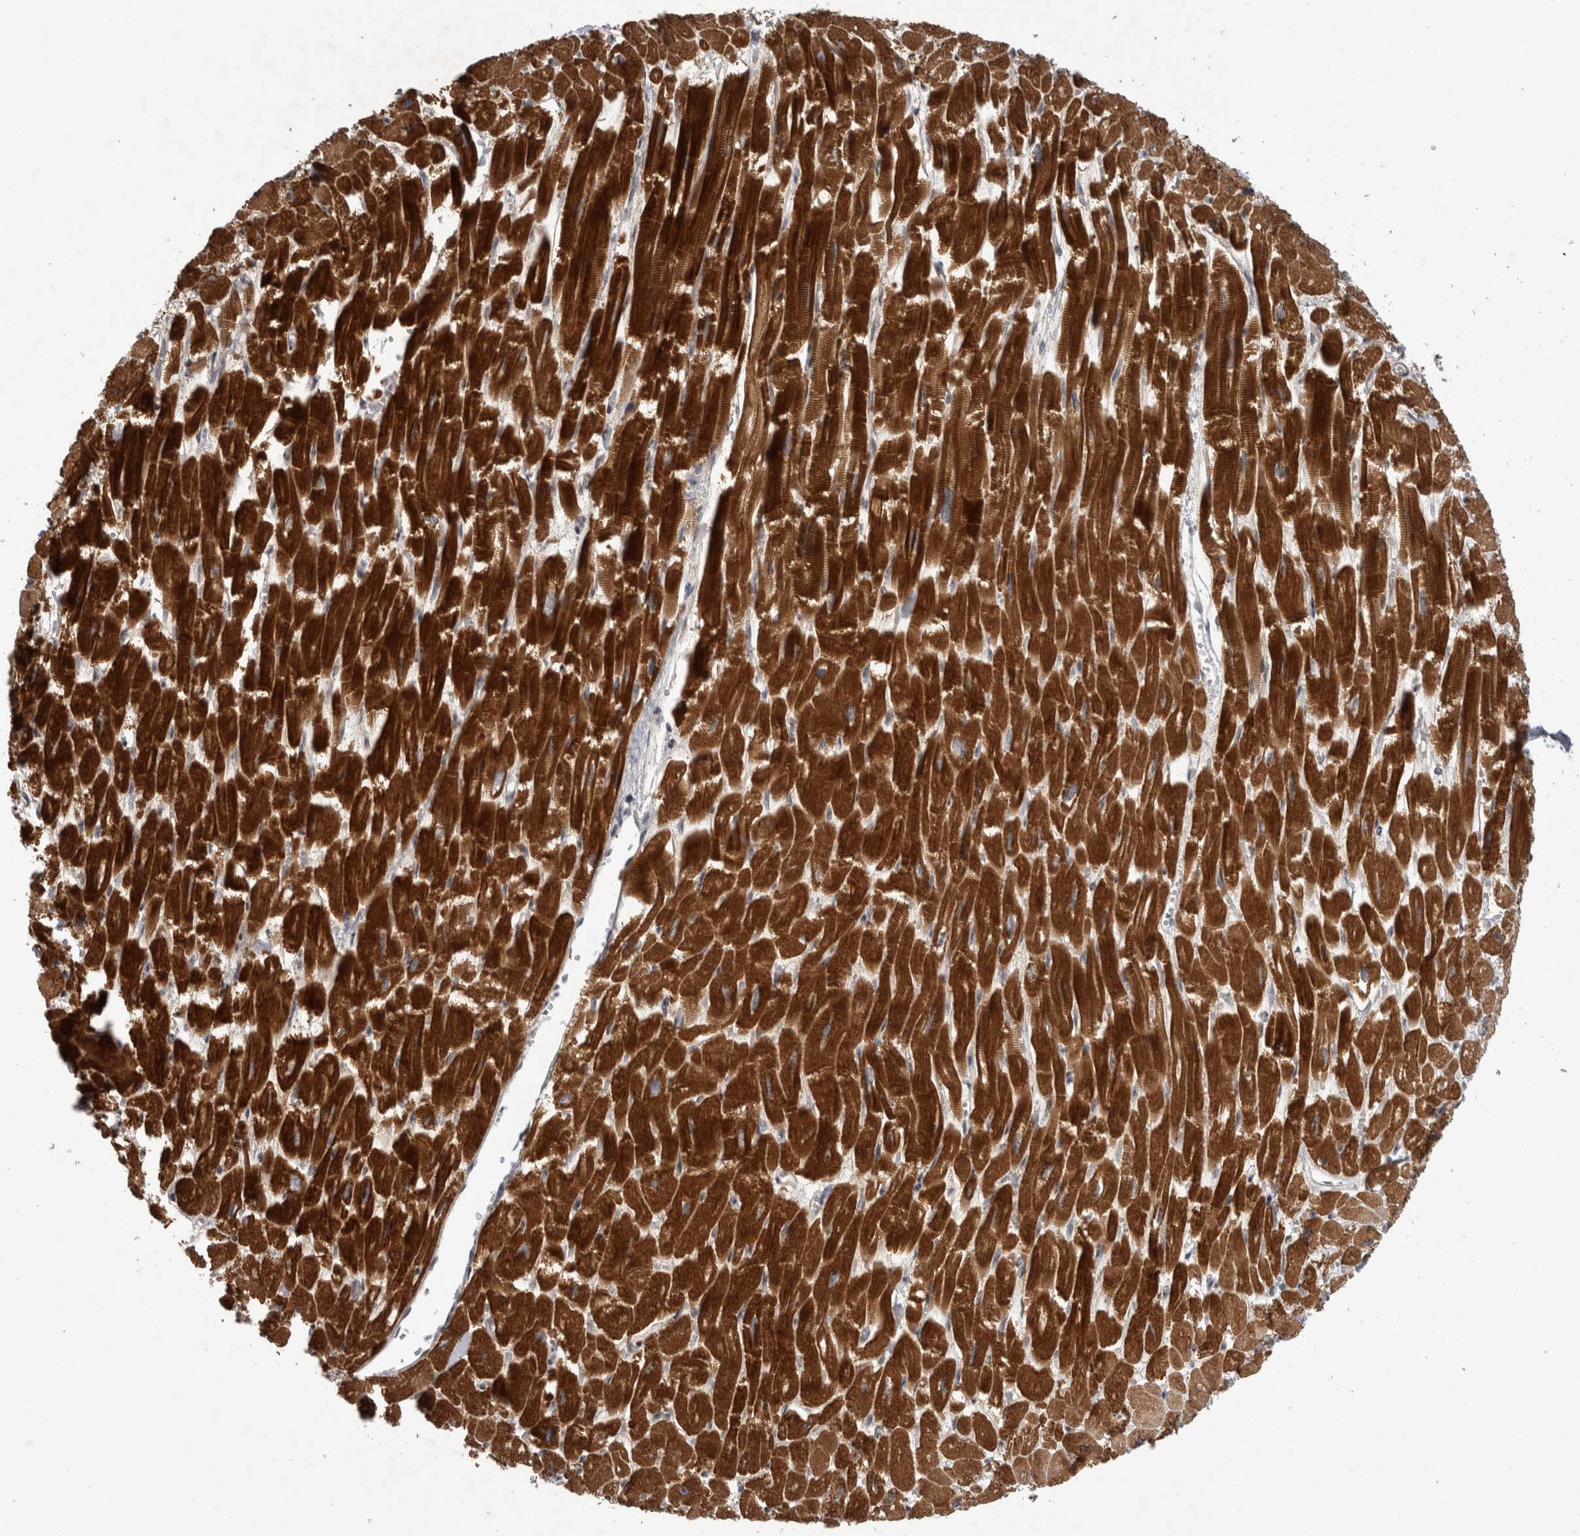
{"staining": {"intensity": "strong", "quantity": ">75%", "location": "cytoplasmic/membranous"}, "tissue": "heart muscle", "cell_type": "Cardiomyocytes", "image_type": "normal", "snomed": [{"axis": "morphology", "description": "Normal tissue, NOS"}, {"axis": "topography", "description": "Heart"}], "caption": "Immunohistochemistry (IHC) staining of unremarkable heart muscle, which shows high levels of strong cytoplasmic/membranous positivity in about >75% of cardiomyocytes indicating strong cytoplasmic/membranous protein positivity. The staining was performed using DAB (brown) for protein detection and nuclei were counterstained in hematoxylin (blue).", "gene": "PSMB2", "patient": {"sex": "male", "age": 54}}